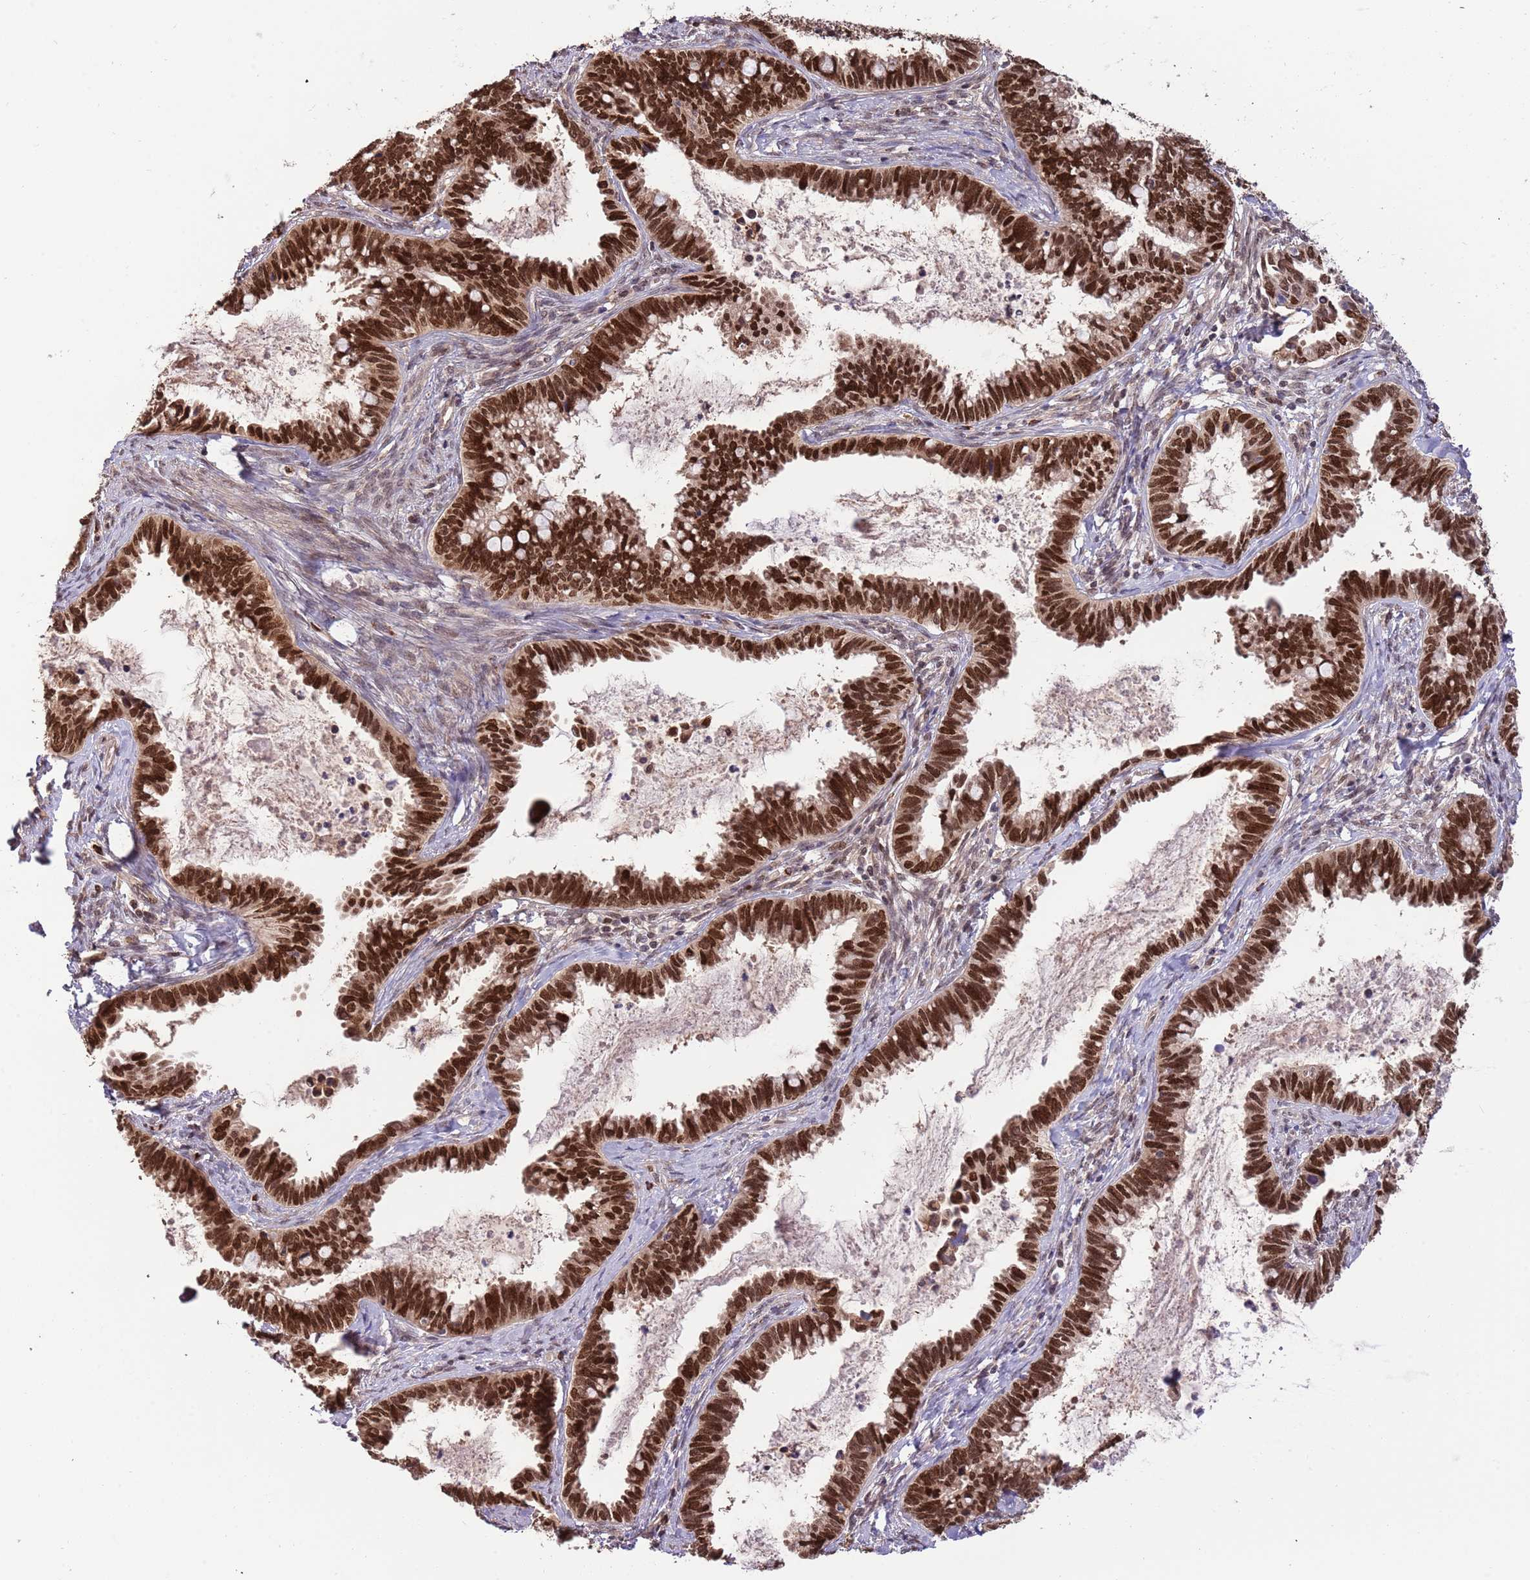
{"staining": {"intensity": "strong", "quantity": ">75%", "location": "nuclear"}, "tissue": "cervical cancer", "cell_type": "Tumor cells", "image_type": "cancer", "snomed": [{"axis": "morphology", "description": "Adenocarcinoma, NOS"}, {"axis": "topography", "description": "Cervix"}], "caption": "Cervical cancer (adenocarcinoma) stained with a protein marker shows strong staining in tumor cells.", "gene": "RIF1", "patient": {"sex": "female", "age": 37}}